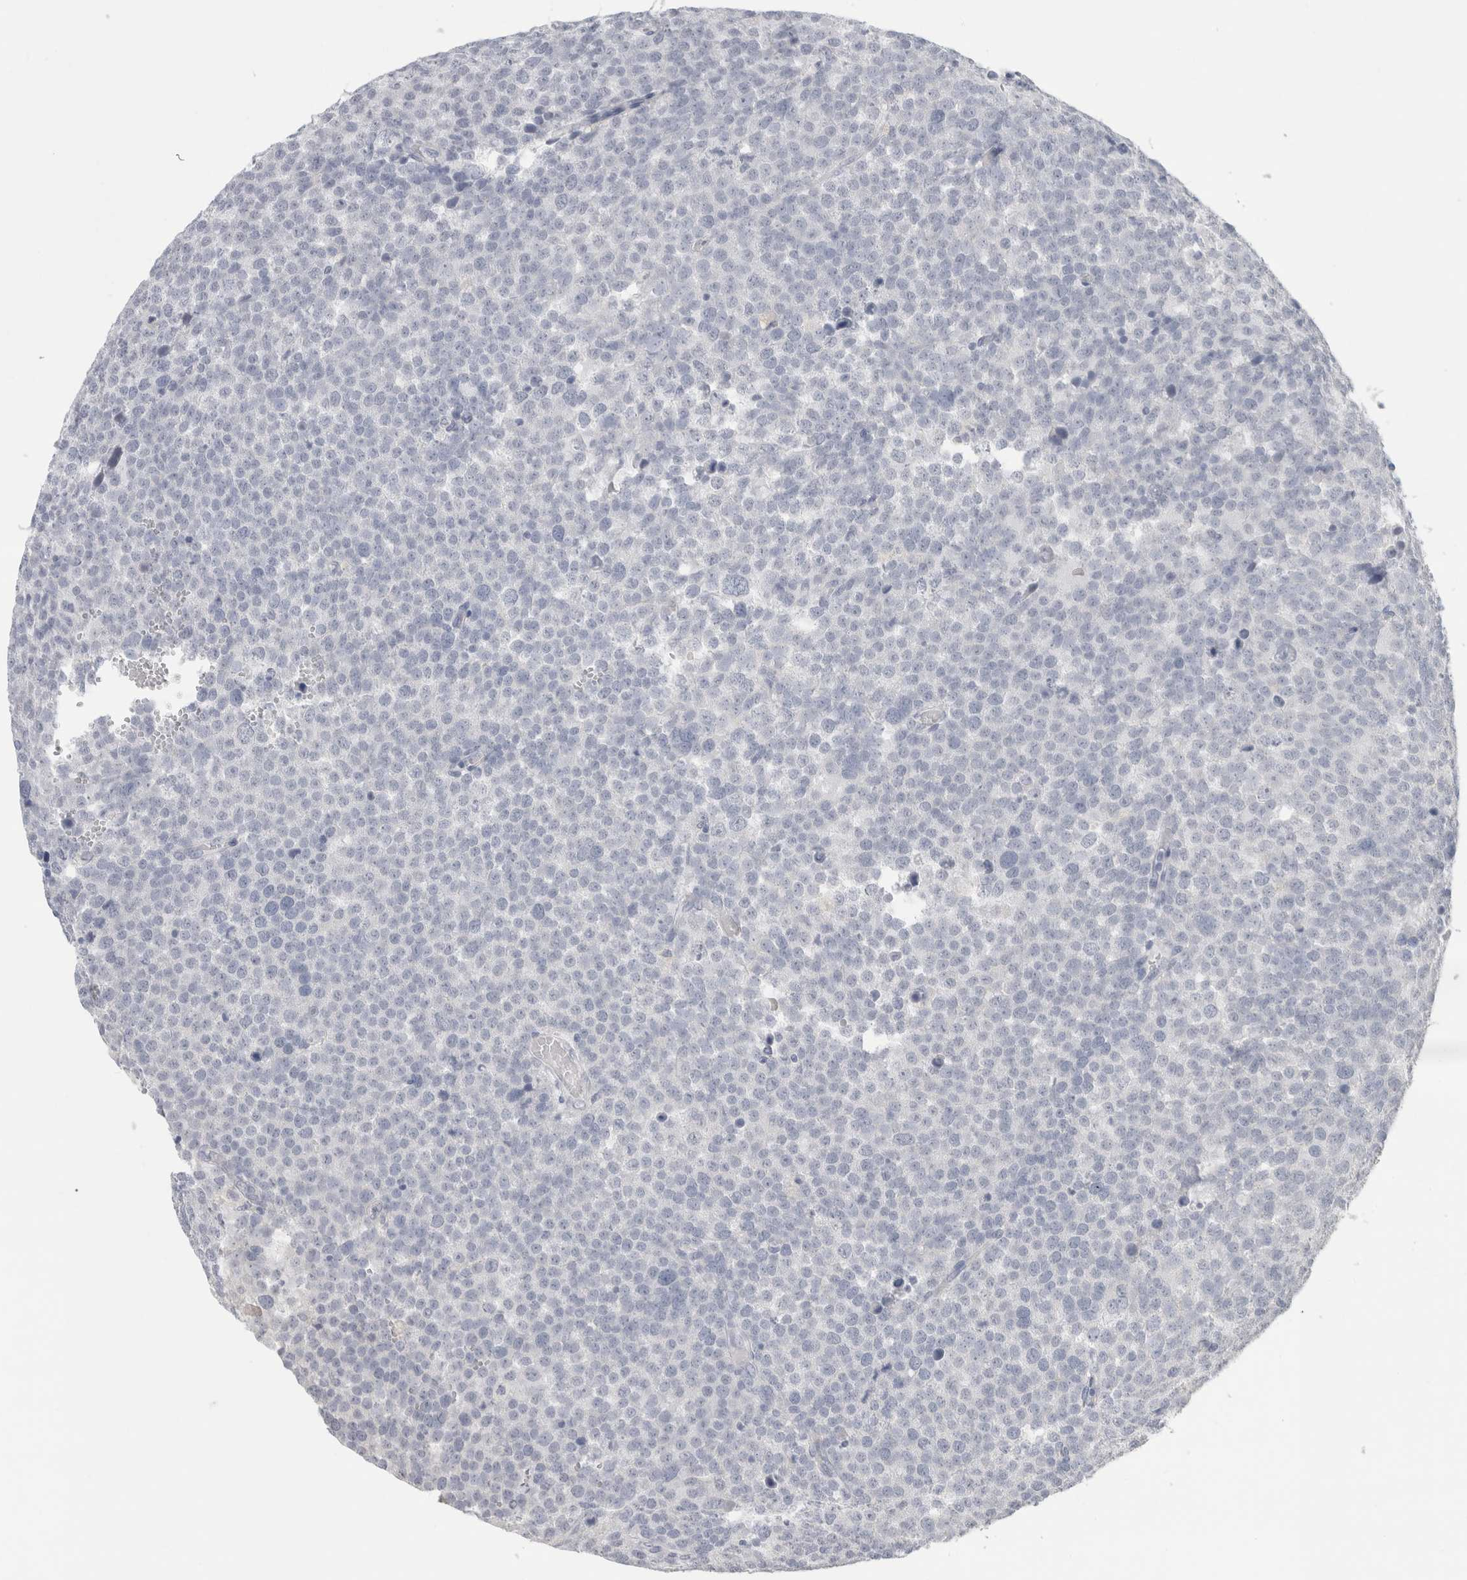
{"staining": {"intensity": "negative", "quantity": "none", "location": "none"}, "tissue": "testis cancer", "cell_type": "Tumor cells", "image_type": "cancer", "snomed": [{"axis": "morphology", "description": "Seminoma, NOS"}, {"axis": "topography", "description": "Testis"}], "caption": "High magnification brightfield microscopy of testis cancer stained with DAB (brown) and counterstained with hematoxylin (blue): tumor cells show no significant staining.", "gene": "SLC6A1", "patient": {"sex": "male", "age": 71}}